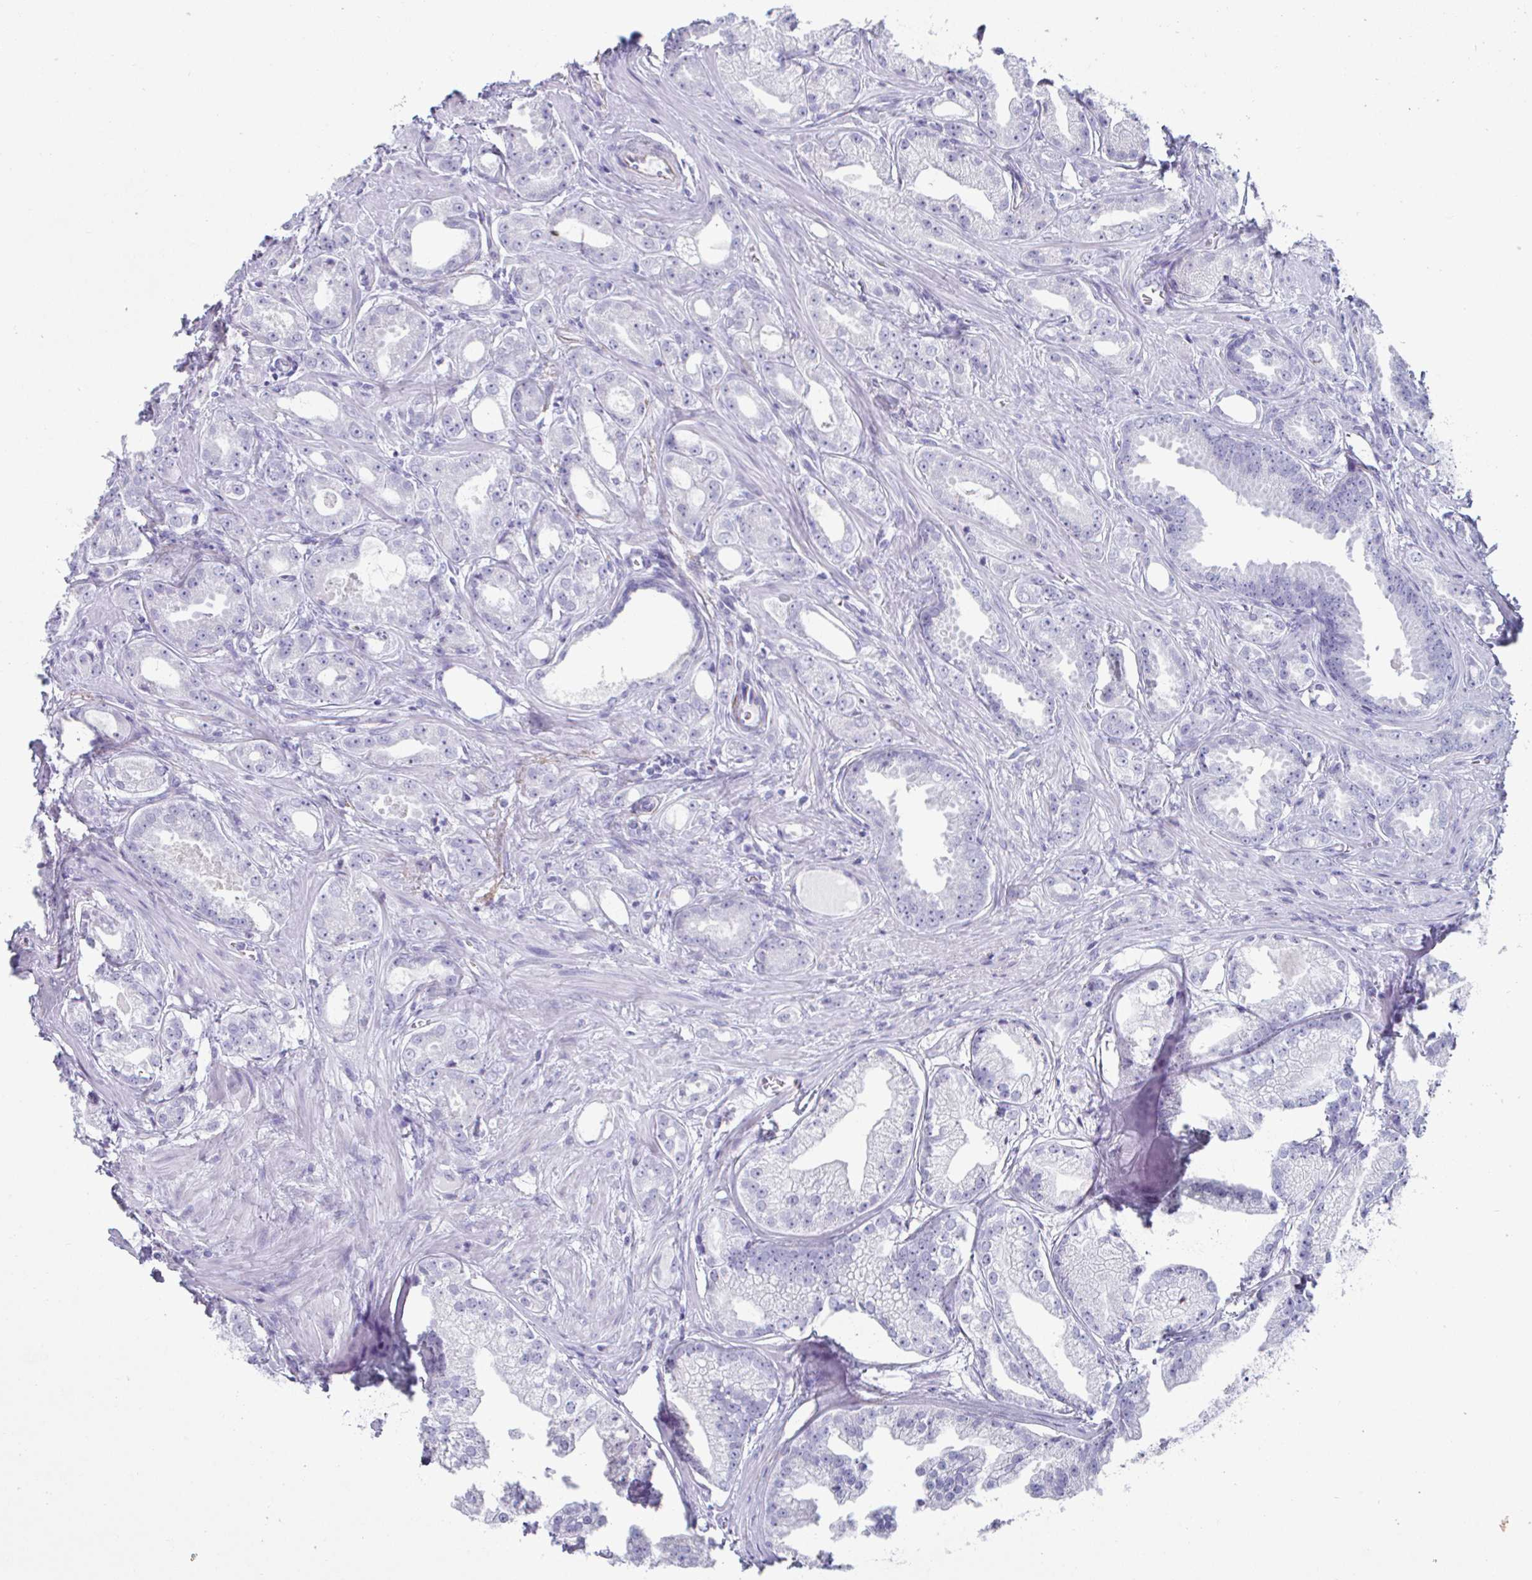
{"staining": {"intensity": "negative", "quantity": "none", "location": "none"}, "tissue": "prostate cancer", "cell_type": "Tumor cells", "image_type": "cancer", "snomed": [{"axis": "morphology", "description": "Adenocarcinoma, Low grade"}, {"axis": "topography", "description": "Prostate"}], "caption": "Micrograph shows no protein positivity in tumor cells of prostate cancer tissue.", "gene": "CREG2", "patient": {"sex": "male", "age": 65}}